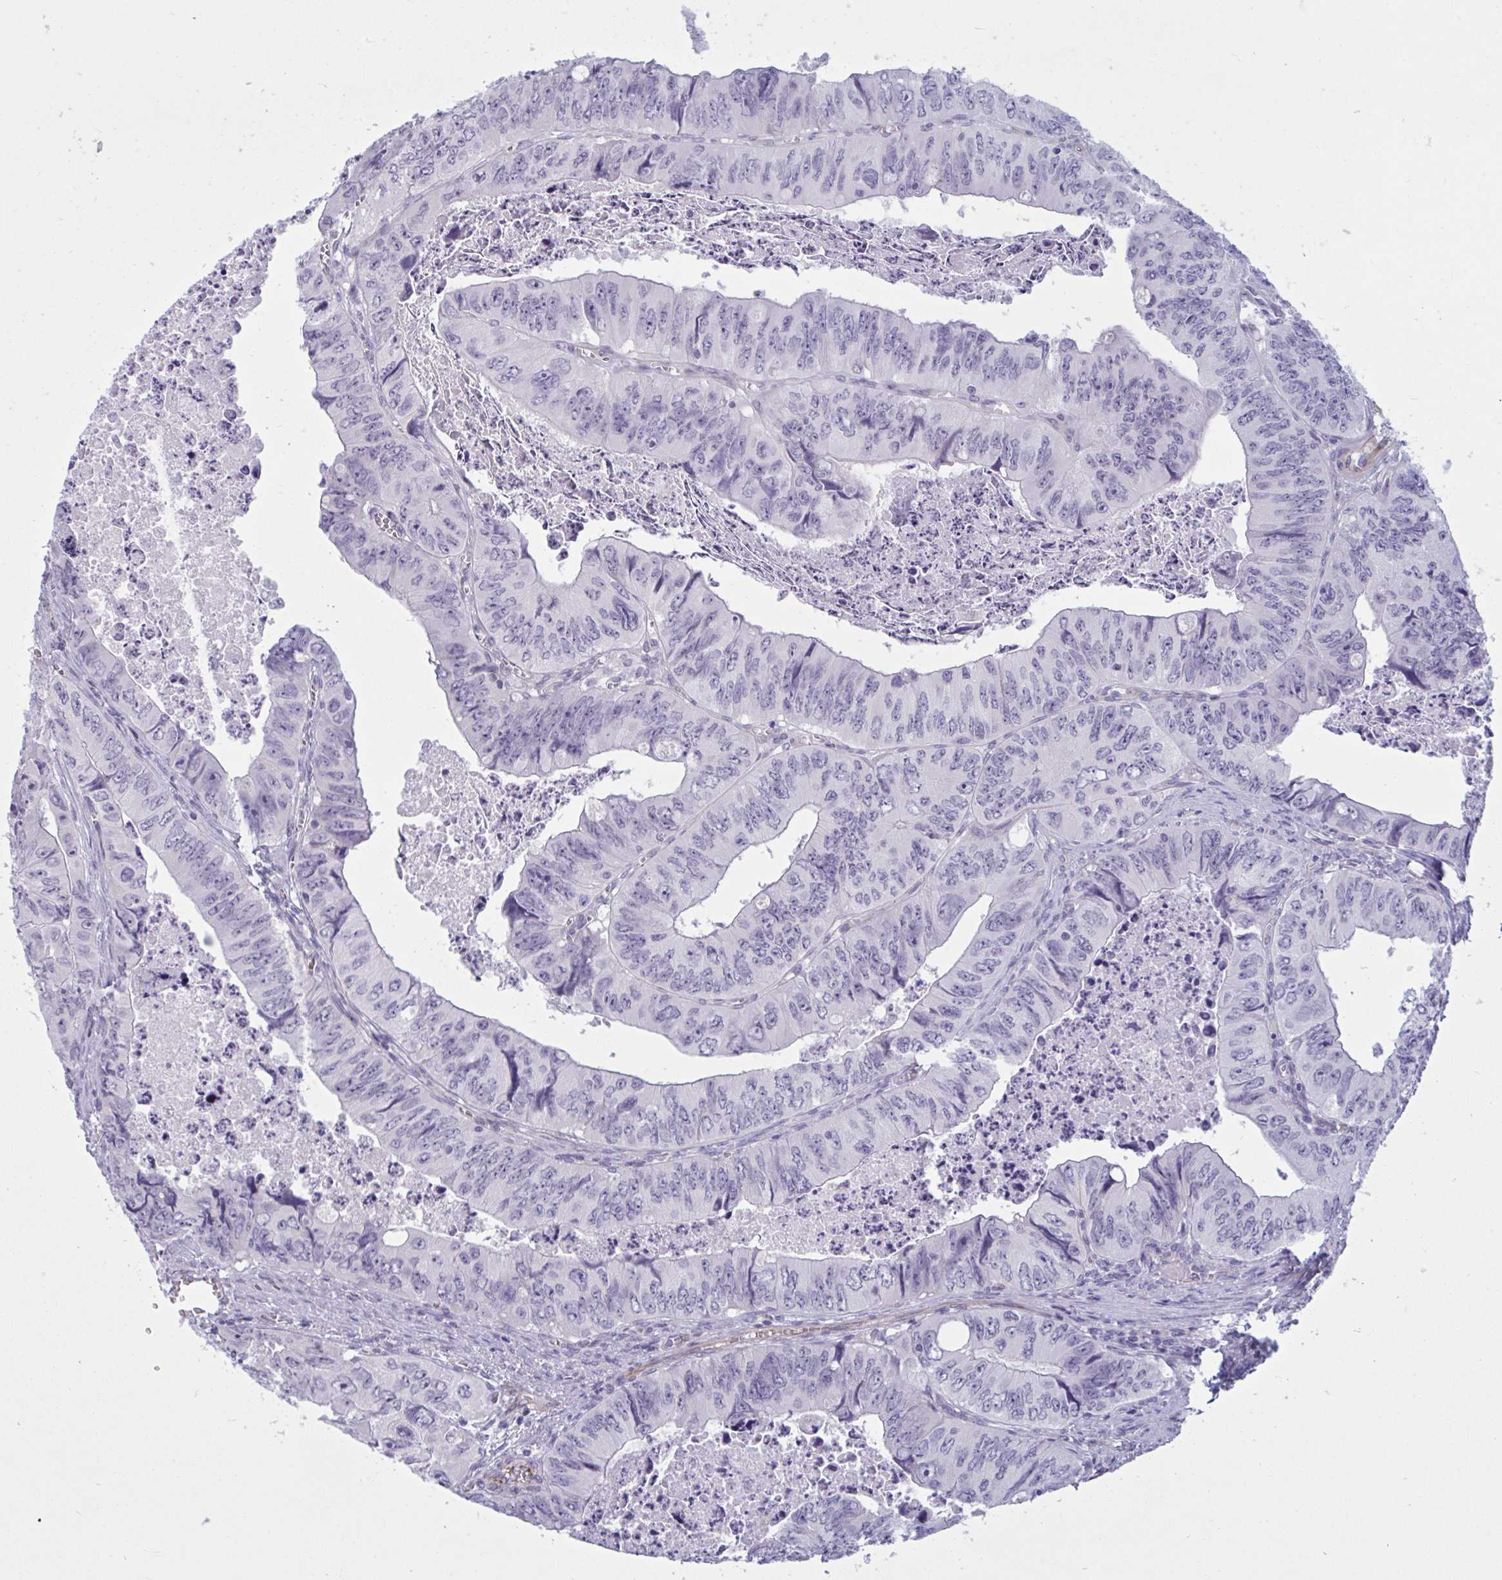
{"staining": {"intensity": "negative", "quantity": "none", "location": "none"}, "tissue": "colorectal cancer", "cell_type": "Tumor cells", "image_type": "cancer", "snomed": [{"axis": "morphology", "description": "Adenocarcinoma, NOS"}, {"axis": "topography", "description": "Colon"}], "caption": "High power microscopy micrograph of an immunohistochemistry (IHC) photomicrograph of colorectal adenocarcinoma, revealing no significant positivity in tumor cells. The staining was performed using DAB (3,3'-diaminobenzidine) to visualize the protein expression in brown, while the nuclei were stained in blue with hematoxylin (Magnification: 20x).", "gene": "OR1L3", "patient": {"sex": "female", "age": 84}}